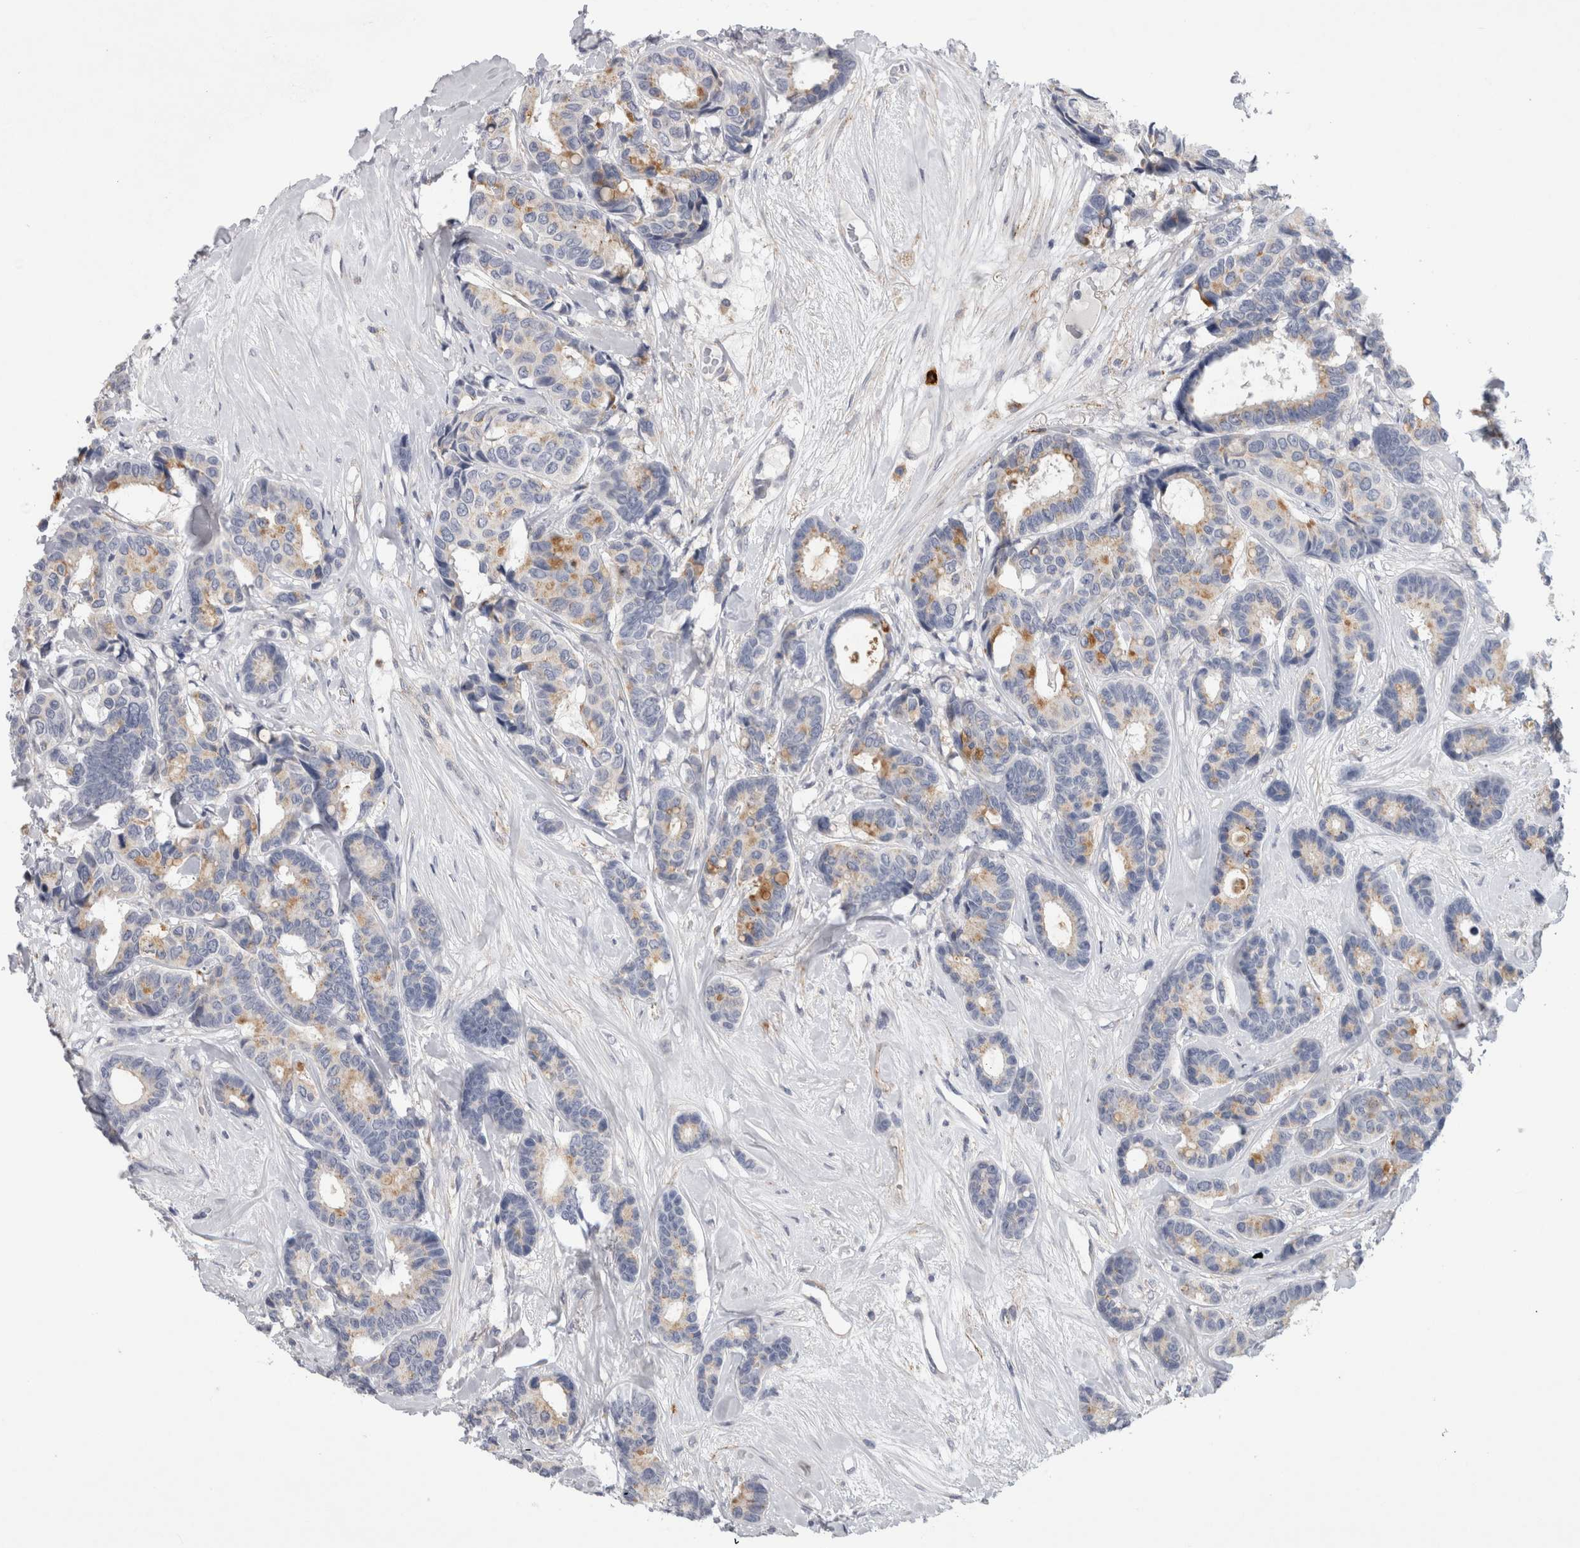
{"staining": {"intensity": "moderate", "quantity": "<25%", "location": "cytoplasmic/membranous"}, "tissue": "breast cancer", "cell_type": "Tumor cells", "image_type": "cancer", "snomed": [{"axis": "morphology", "description": "Duct carcinoma"}, {"axis": "topography", "description": "Breast"}], "caption": "Immunohistochemistry (DAB) staining of human breast infiltrating ductal carcinoma displays moderate cytoplasmic/membranous protein expression in approximately <25% of tumor cells.", "gene": "CD63", "patient": {"sex": "female", "age": 87}}